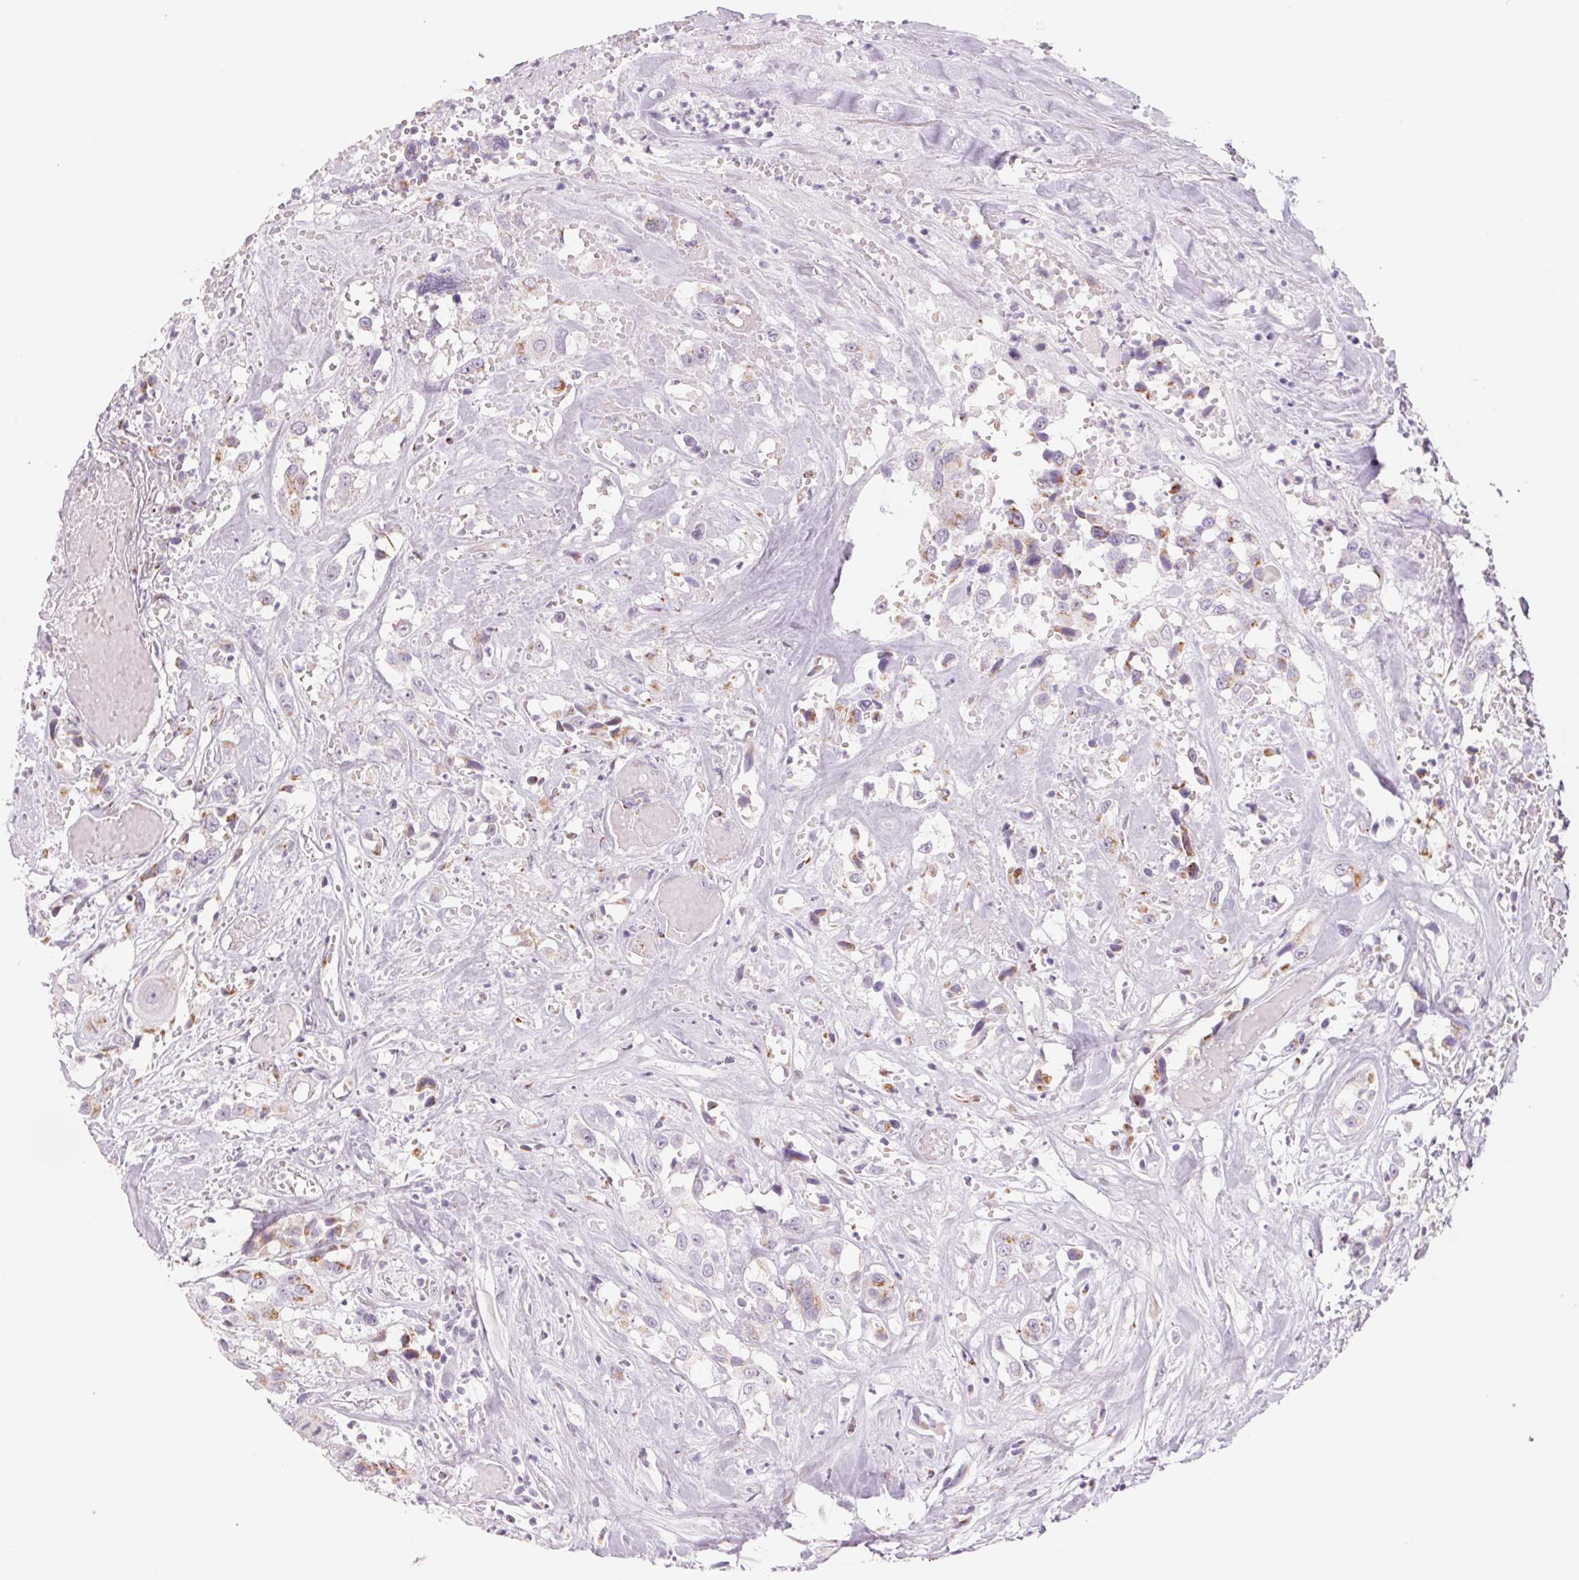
{"staining": {"intensity": "moderate", "quantity": "25%-75%", "location": "cytoplasmic/membranous"}, "tissue": "head and neck cancer", "cell_type": "Tumor cells", "image_type": "cancer", "snomed": [{"axis": "morphology", "description": "Squamous cell carcinoma, NOS"}, {"axis": "topography", "description": "Head-Neck"}], "caption": "Head and neck cancer tissue exhibits moderate cytoplasmic/membranous staining in approximately 25%-75% of tumor cells (Stains: DAB in brown, nuclei in blue, Microscopy: brightfield microscopy at high magnification).", "gene": "GALNT7", "patient": {"sex": "male", "age": 57}}